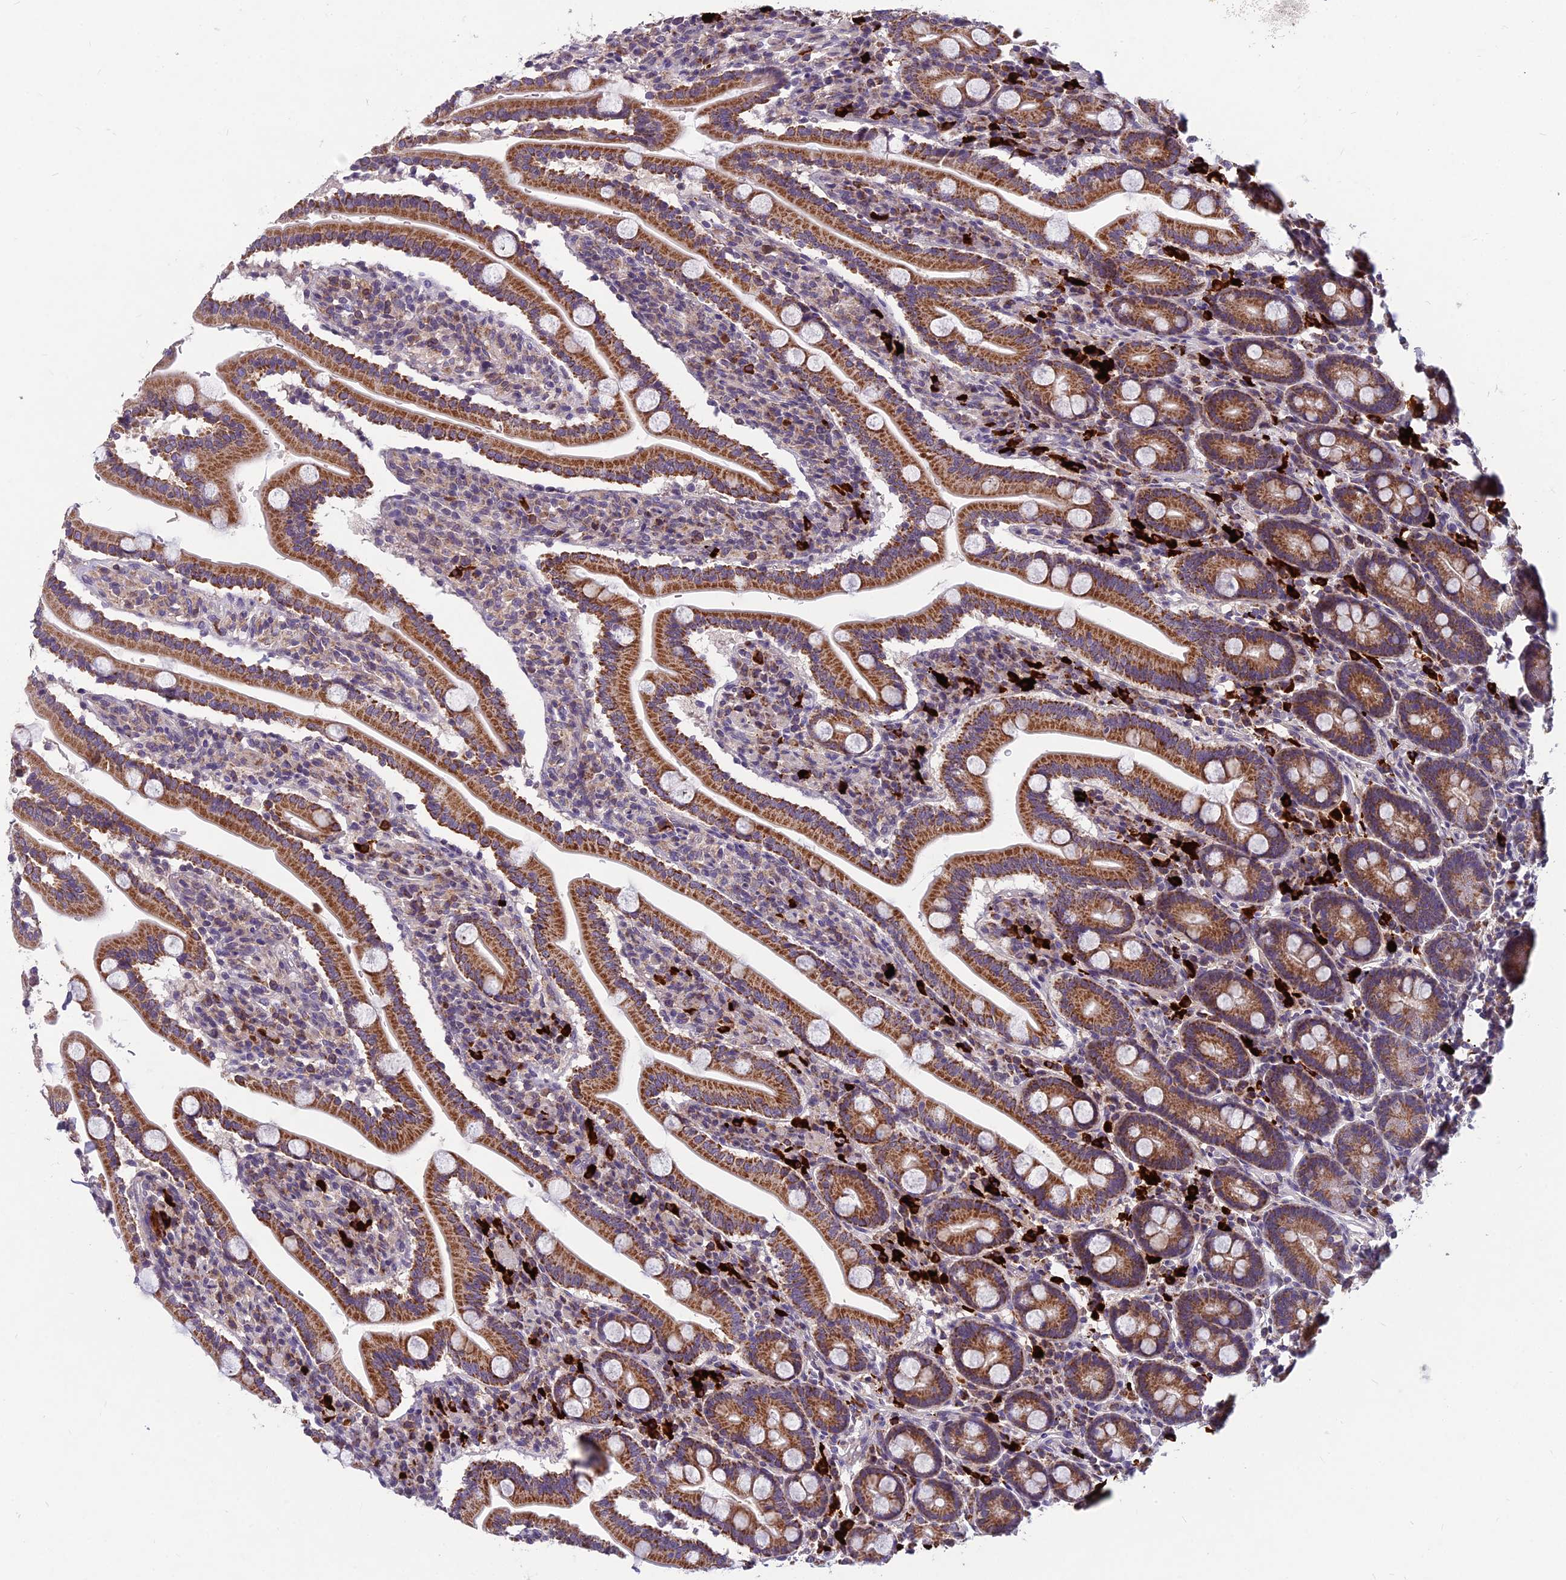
{"staining": {"intensity": "strong", "quantity": ">75%", "location": "cytoplasmic/membranous"}, "tissue": "duodenum", "cell_type": "Glandular cells", "image_type": "normal", "snomed": [{"axis": "morphology", "description": "Normal tissue, NOS"}, {"axis": "topography", "description": "Duodenum"}], "caption": "Immunohistochemical staining of unremarkable human duodenum demonstrates high levels of strong cytoplasmic/membranous staining in about >75% of glandular cells. (brown staining indicates protein expression, while blue staining denotes nuclei).", "gene": "ENSG00000188897", "patient": {"sex": "male", "age": 35}}